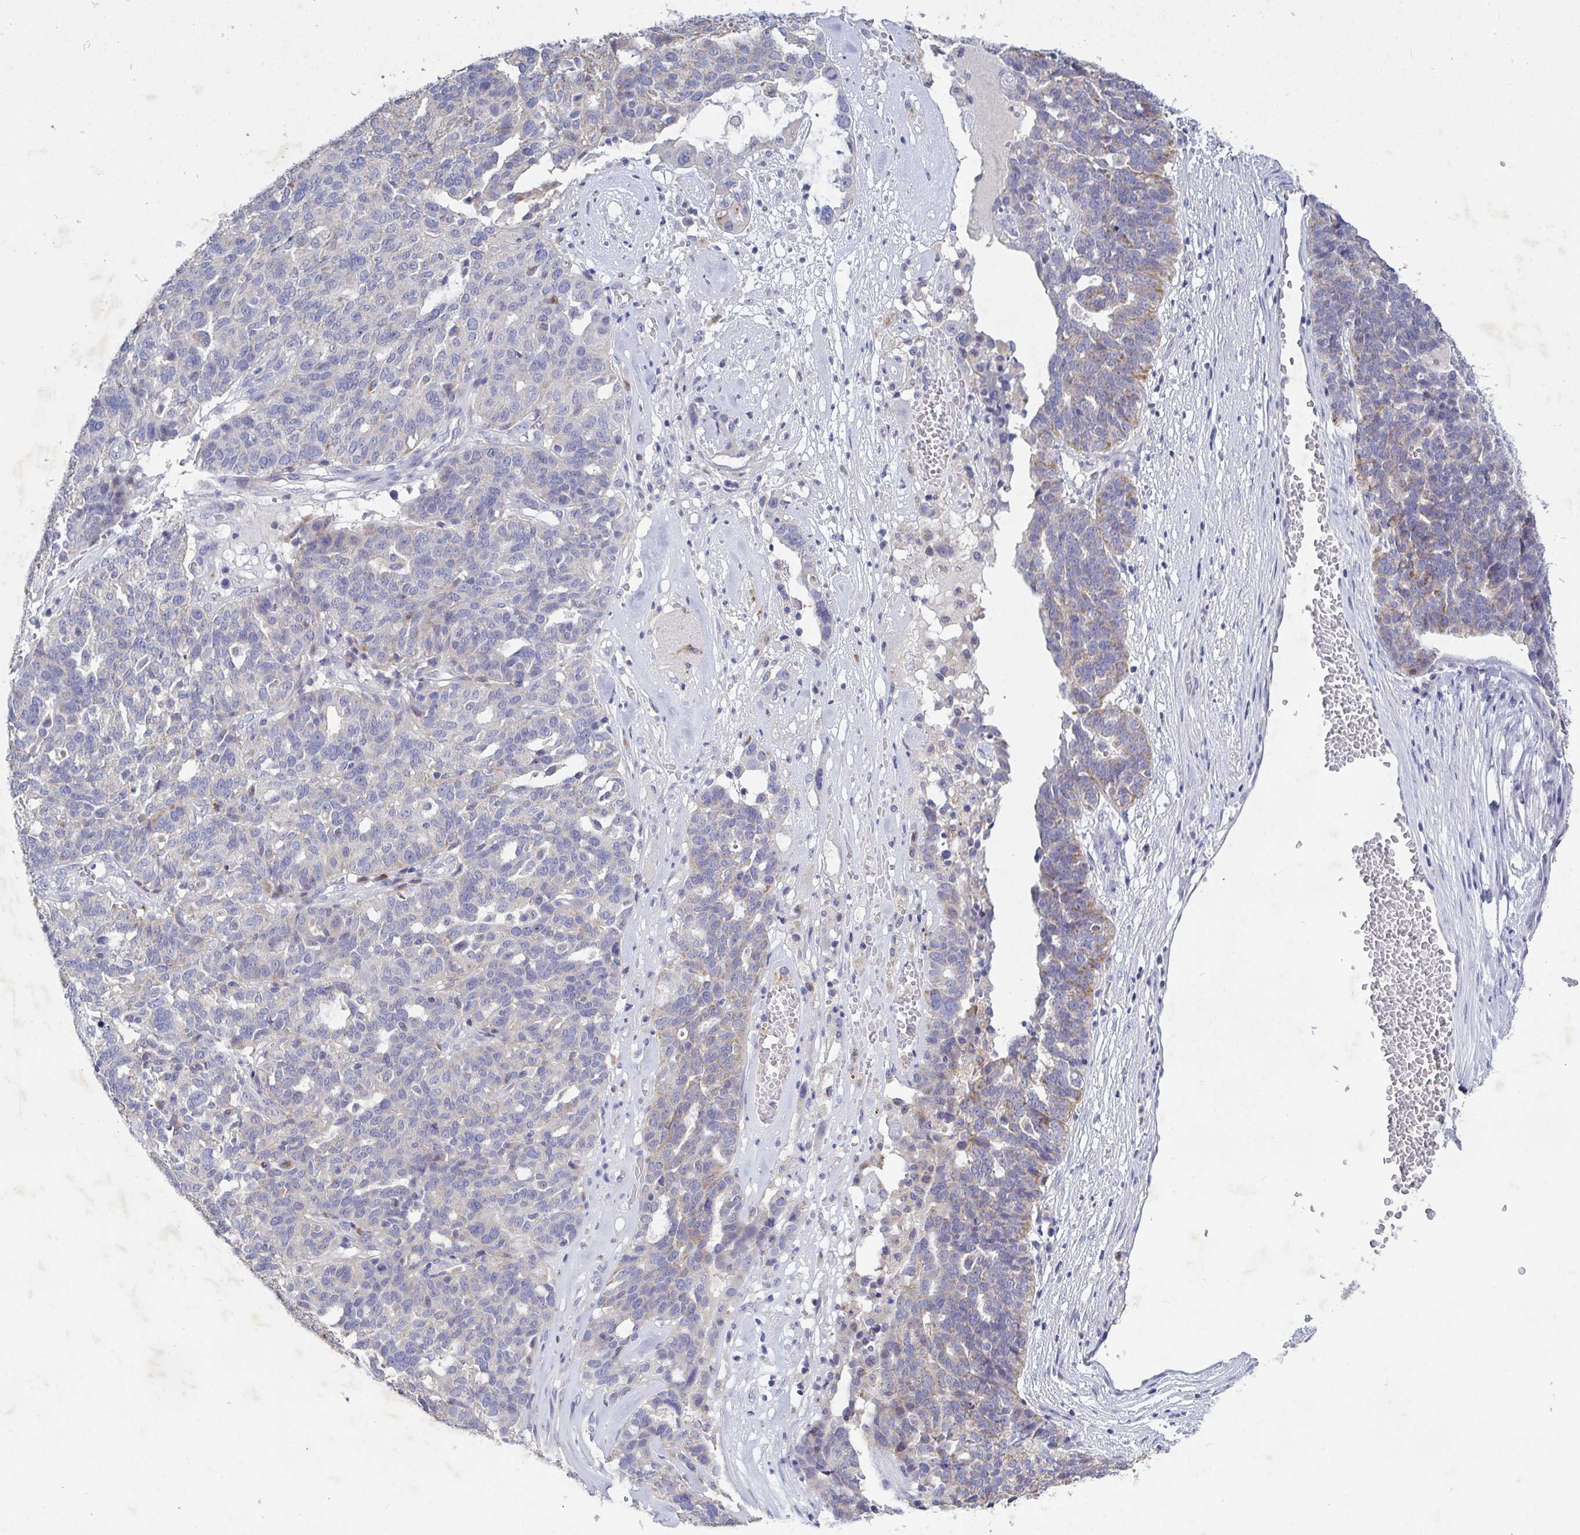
{"staining": {"intensity": "weak", "quantity": "<25%", "location": "cytoplasmic/membranous"}, "tissue": "ovarian cancer", "cell_type": "Tumor cells", "image_type": "cancer", "snomed": [{"axis": "morphology", "description": "Cystadenocarcinoma, serous, NOS"}, {"axis": "topography", "description": "Ovary"}], "caption": "High power microscopy micrograph of an IHC histopathology image of ovarian cancer (serous cystadenocarcinoma), revealing no significant positivity in tumor cells.", "gene": "GALNT13", "patient": {"sex": "female", "age": 59}}